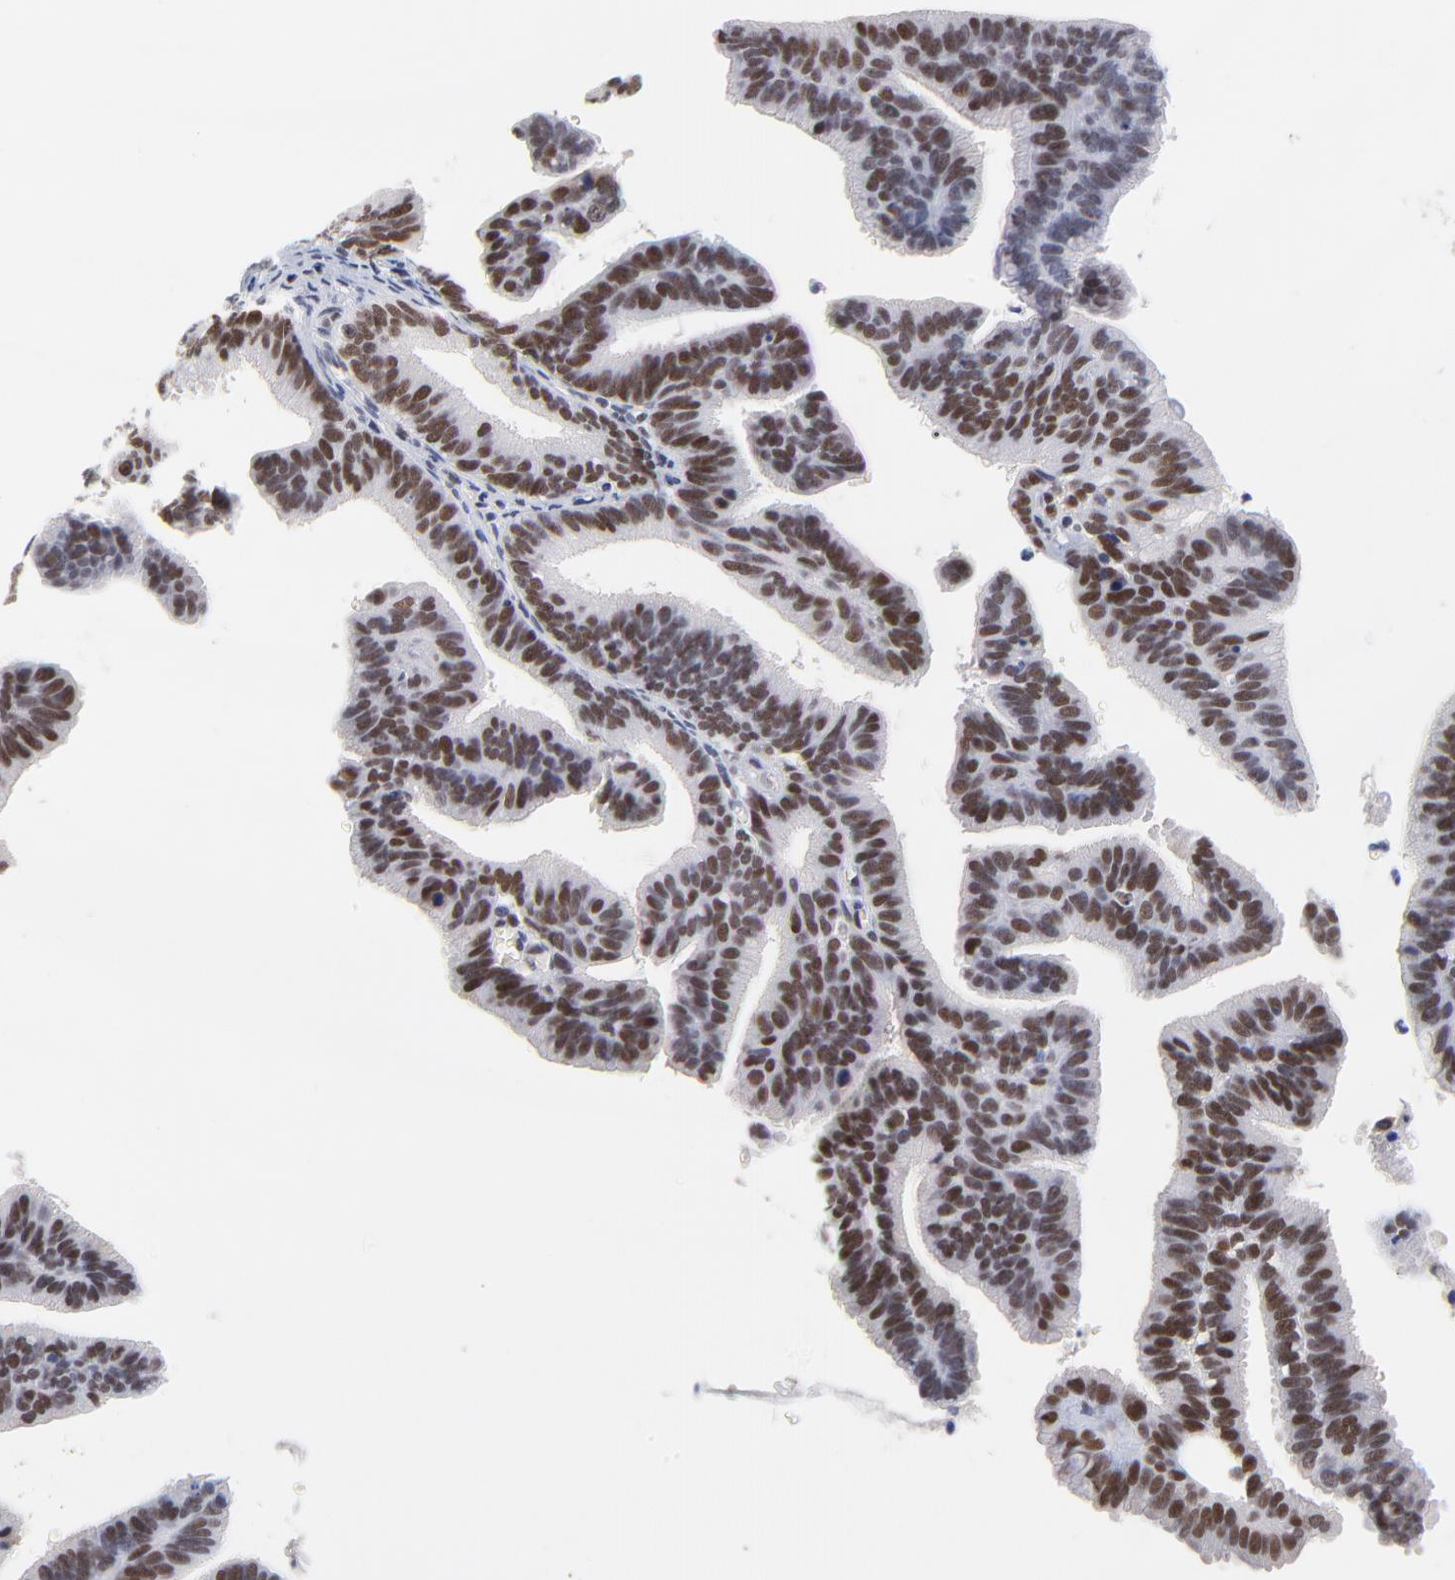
{"staining": {"intensity": "weak", "quantity": "25%-75%", "location": "nuclear"}, "tissue": "cervical cancer", "cell_type": "Tumor cells", "image_type": "cancer", "snomed": [{"axis": "morphology", "description": "Adenocarcinoma, NOS"}, {"axis": "topography", "description": "Cervix"}], "caption": "Cervical adenocarcinoma stained with a protein marker shows weak staining in tumor cells.", "gene": "OGFOD1", "patient": {"sex": "female", "age": 47}}